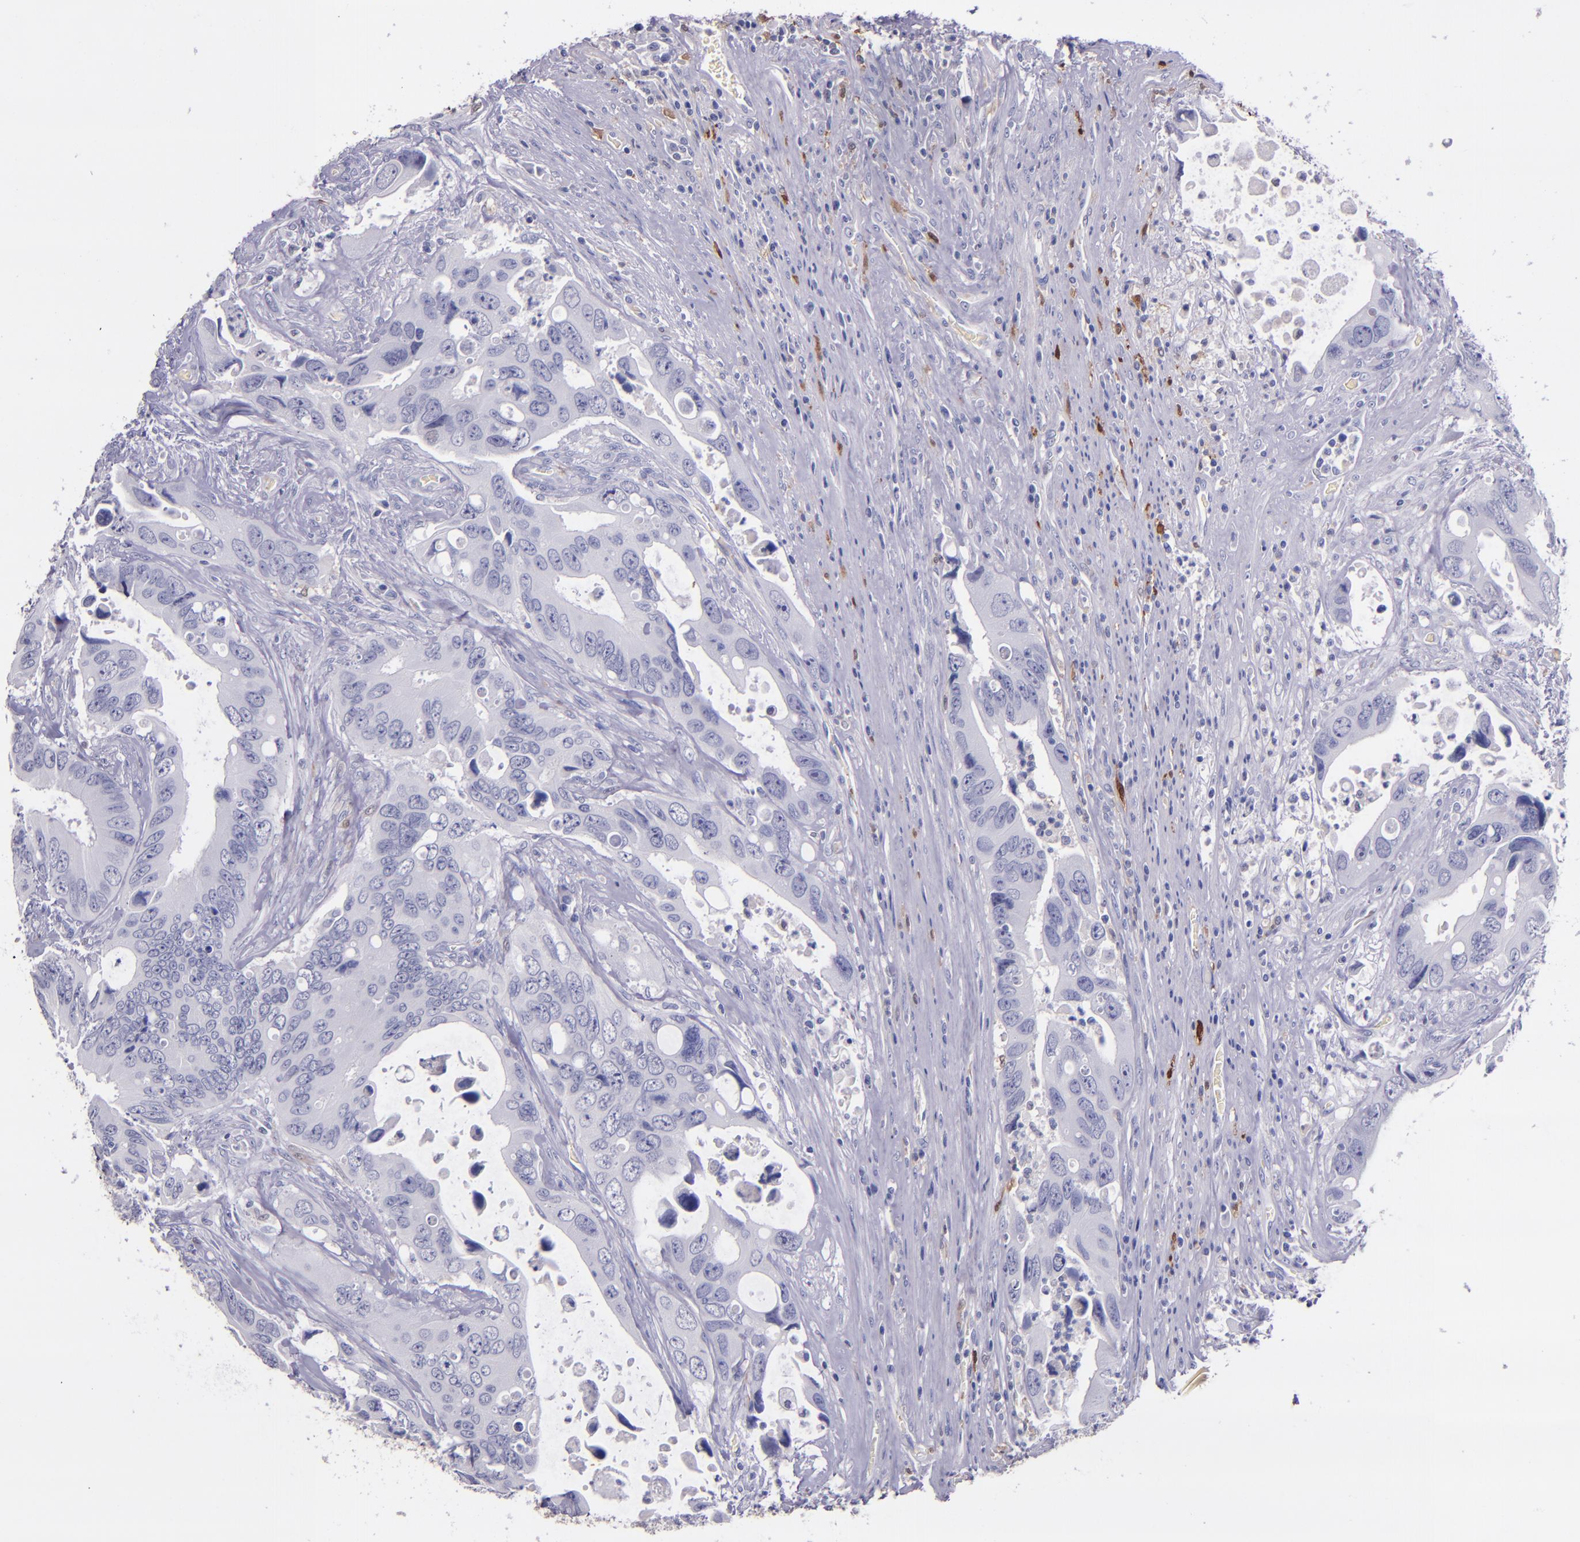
{"staining": {"intensity": "negative", "quantity": "none", "location": "none"}, "tissue": "colorectal cancer", "cell_type": "Tumor cells", "image_type": "cancer", "snomed": [{"axis": "morphology", "description": "Adenocarcinoma, NOS"}, {"axis": "topography", "description": "Rectum"}], "caption": "Histopathology image shows no significant protein positivity in tumor cells of adenocarcinoma (colorectal).", "gene": "F13A1", "patient": {"sex": "male", "age": 70}}